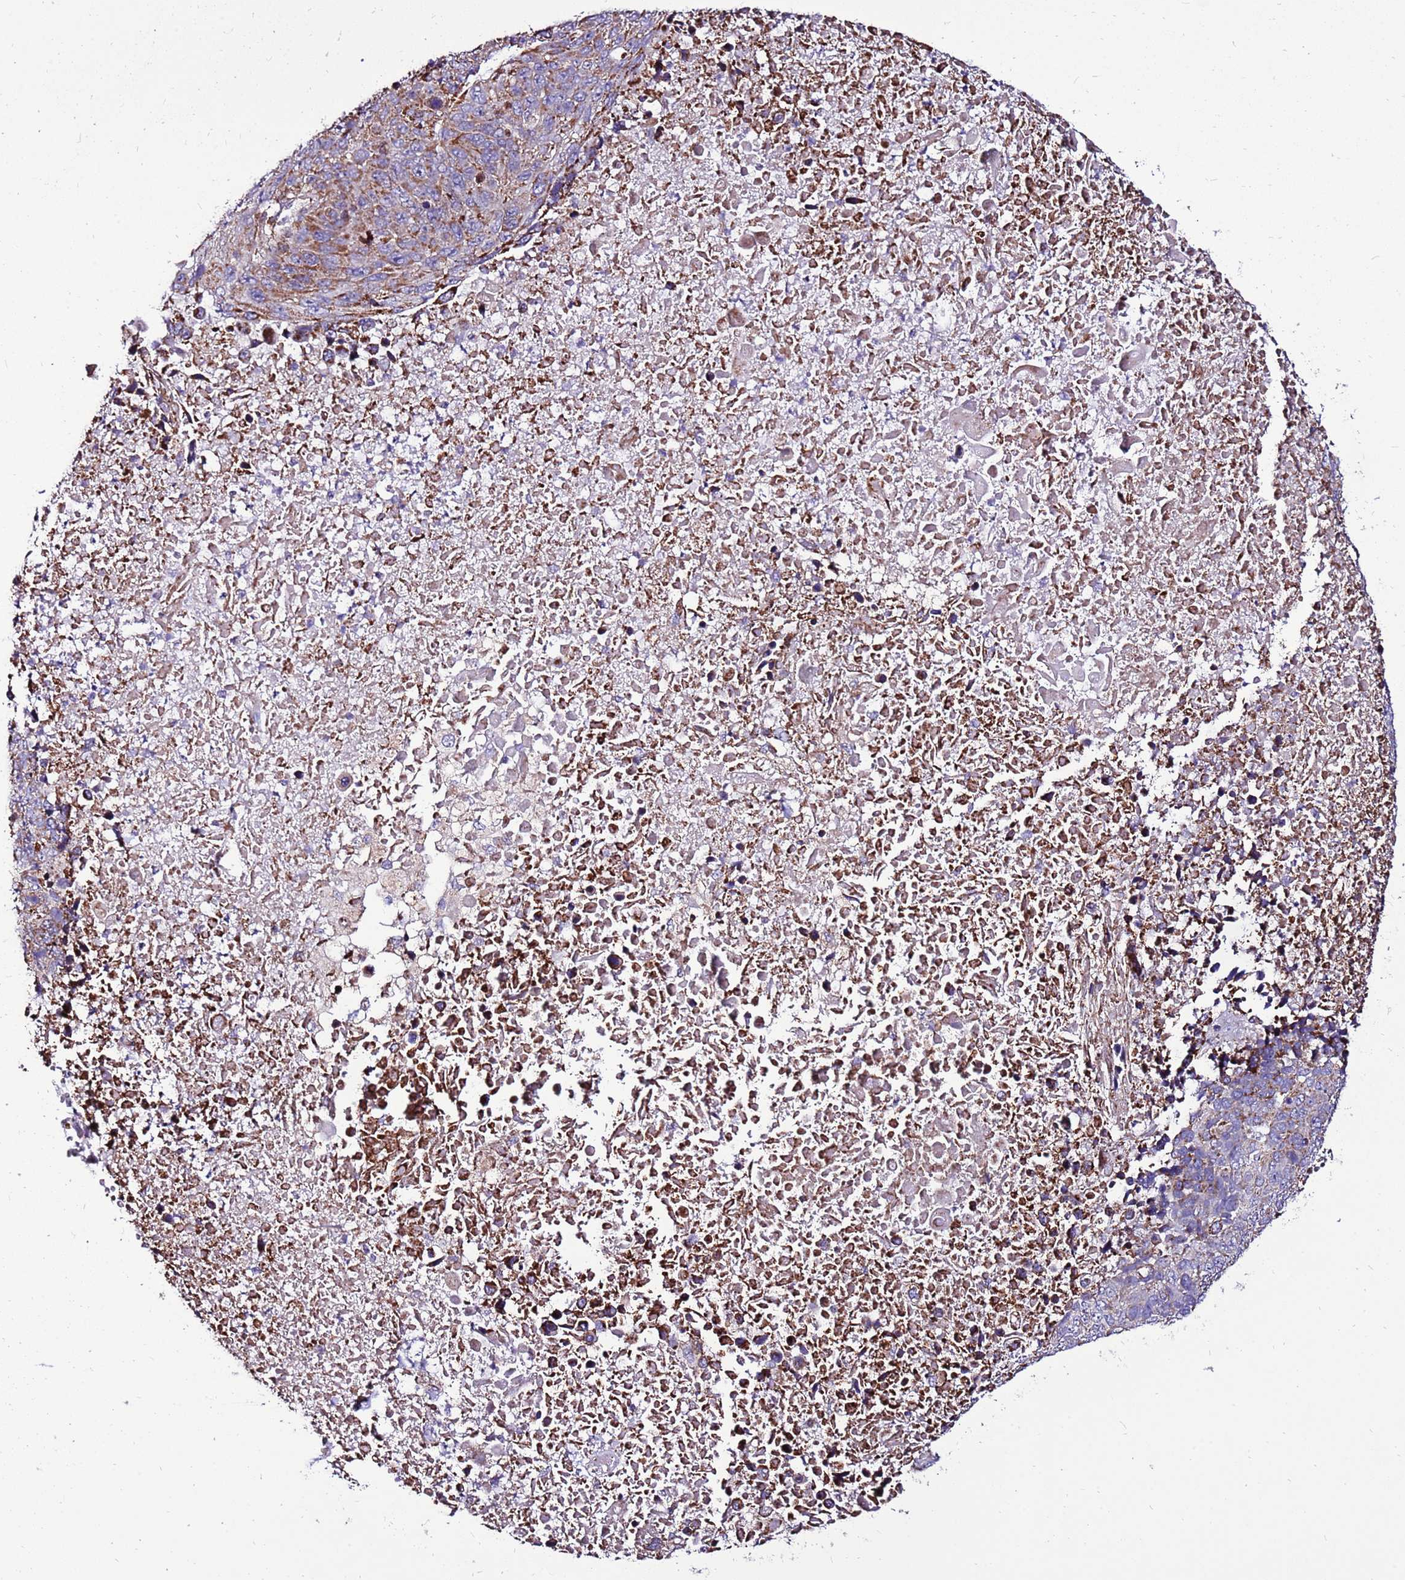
{"staining": {"intensity": "moderate", "quantity": ">75%", "location": "cytoplasmic/membranous"}, "tissue": "lung cancer", "cell_type": "Tumor cells", "image_type": "cancer", "snomed": [{"axis": "morphology", "description": "Normal tissue, NOS"}, {"axis": "morphology", "description": "Squamous cell carcinoma, NOS"}, {"axis": "topography", "description": "Lymph node"}, {"axis": "topography", "description": "Lung"}], "caption": "Immunohistochemistry of lung cancer exhibits medium levels of moderate cytoplasmic/membranous positivity in about >75% of tumor cells.", "gene": "SPSB3", "patient": {"sex": "male", "age": 66}}